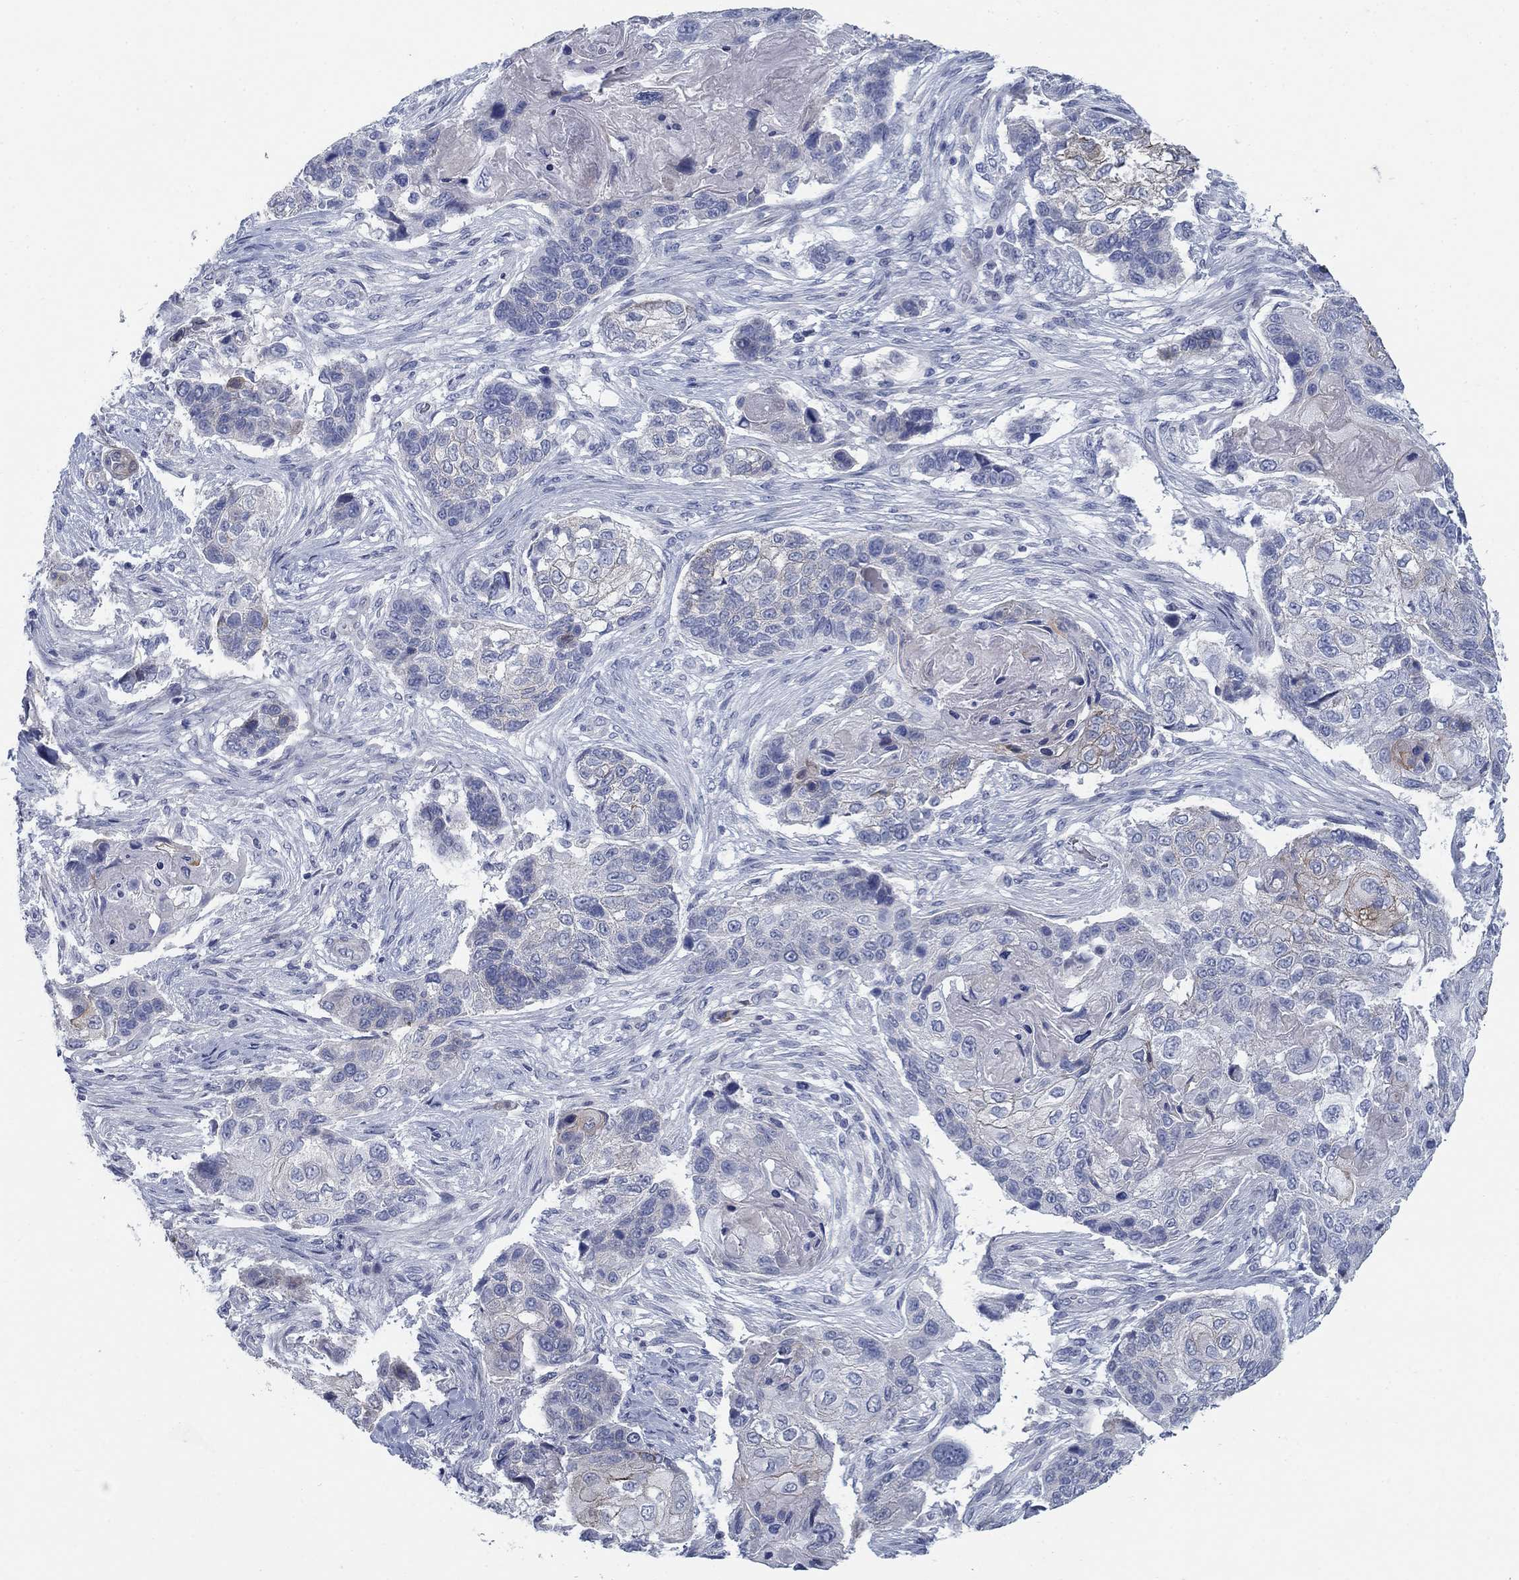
{"staining": {"intensity": "weak", "quantity": "<25%", "location": "cytoplasmic/membranous"}, "tissue": "lung cancer", "cell_type": "Tumor cells", "image_type": "cancer", "snomed": [{"axis": "morphology", "description": "Normal tissue, NOS"}, {"axis": "morphology", "description": "Squamous cell carcinoma, NOS"}, {"axis": "topography", "description": "Bronchus"}, {"axis": "topography", "description": "Lung"}], "caption": "High power microscopy photomicrograph of an immunohistochemistry (IHC) image of lung cancer, revealing no significant staining in tumor cells.", "gene": "DNER", "patient": {"sex": "male", "age": 69}}